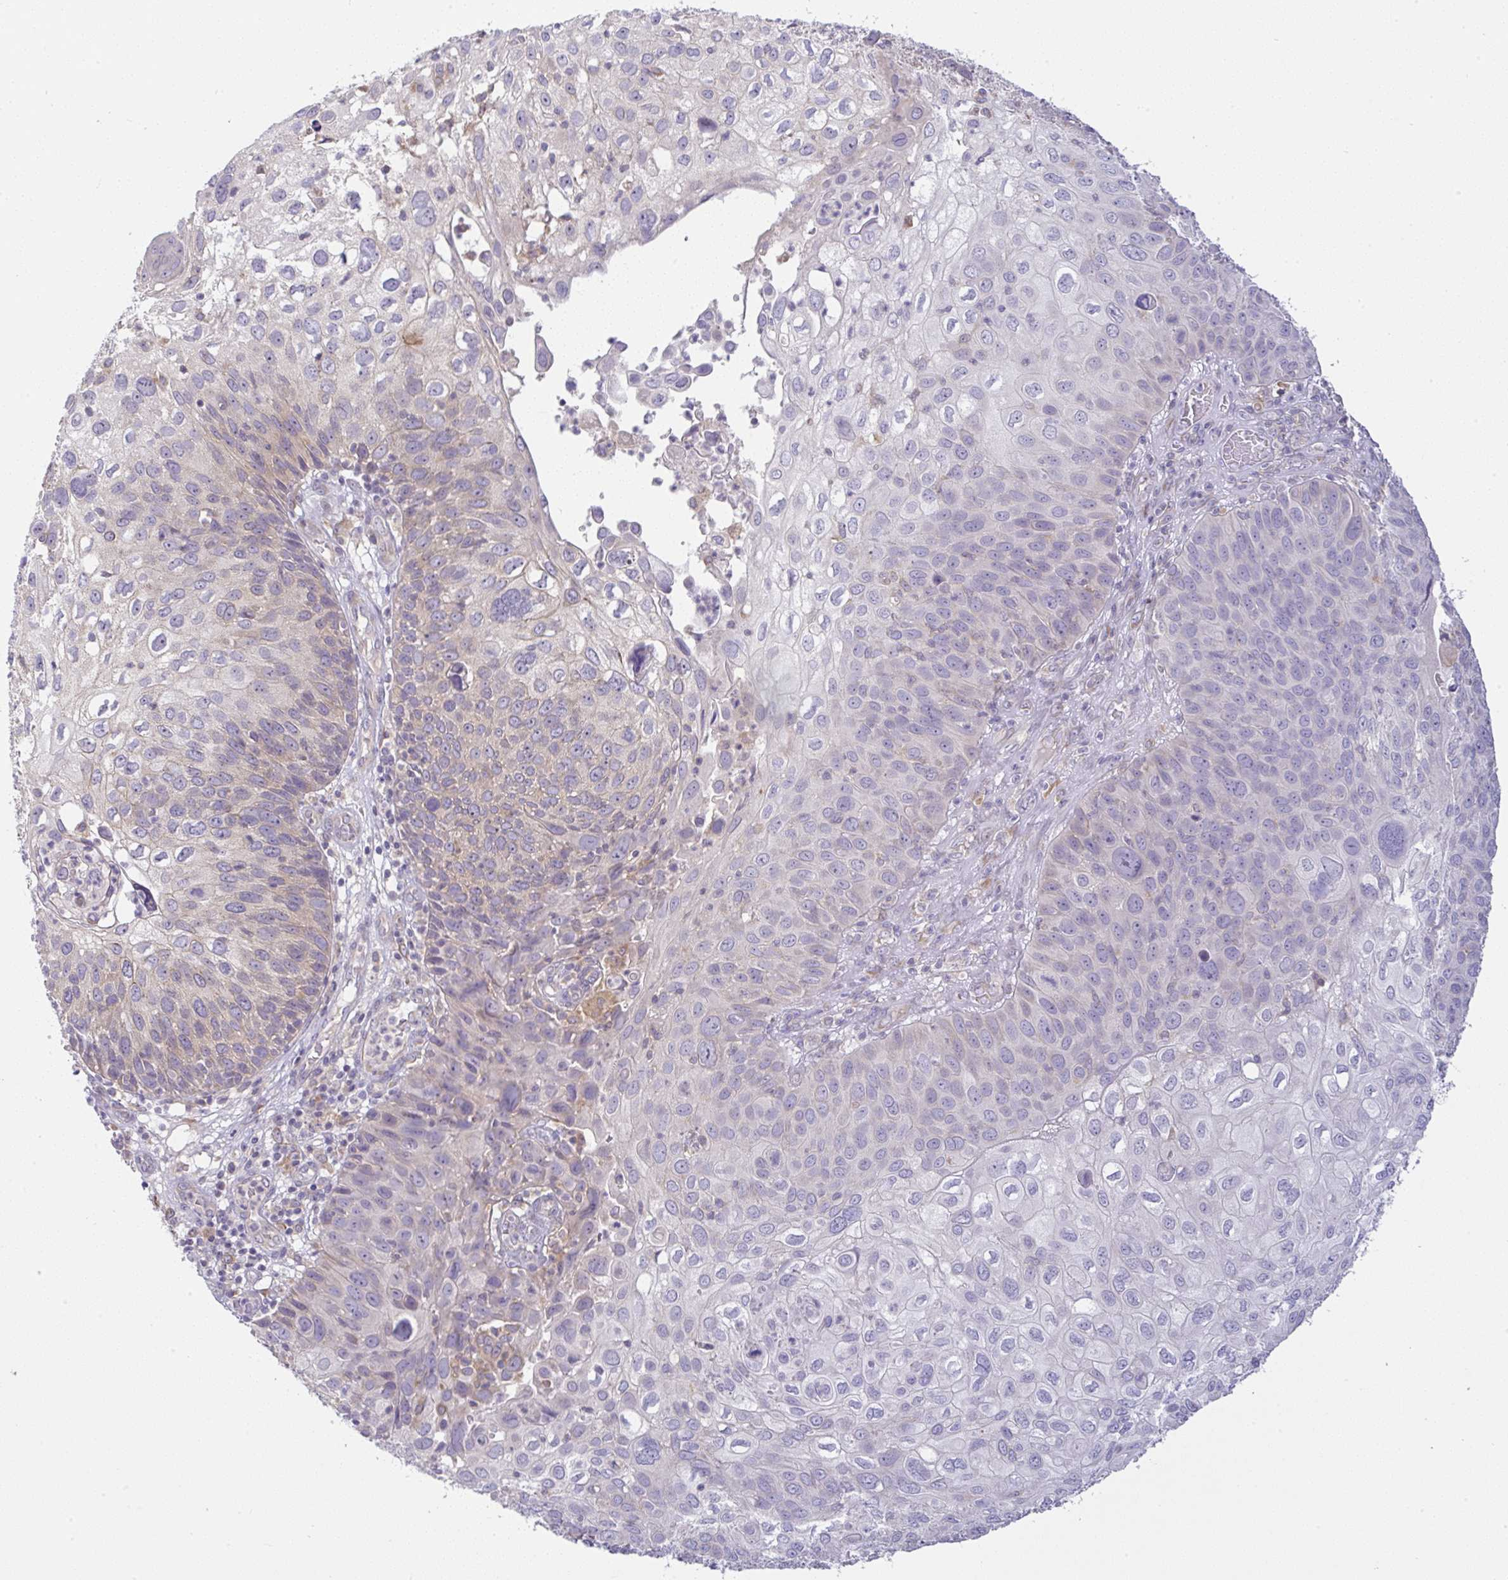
{"staining": {"intensity": "negative", "quantity": "none", "location": "none"}, "tissue": "skin cancer", "cell_type": "Tumor cells", "image_type": "cancer", "snomed": [{"axis": "morphology", "description": "Squamous cell carcinoma, NOS"}, {"axis": "topography", "description": "Skin"}], "caption": "Tumor cells are negative for protein expression in human skin cancer (squamous cell carcinoma).", "gene": "DERL2", "patient": {"sex": "male", "age": 87}}